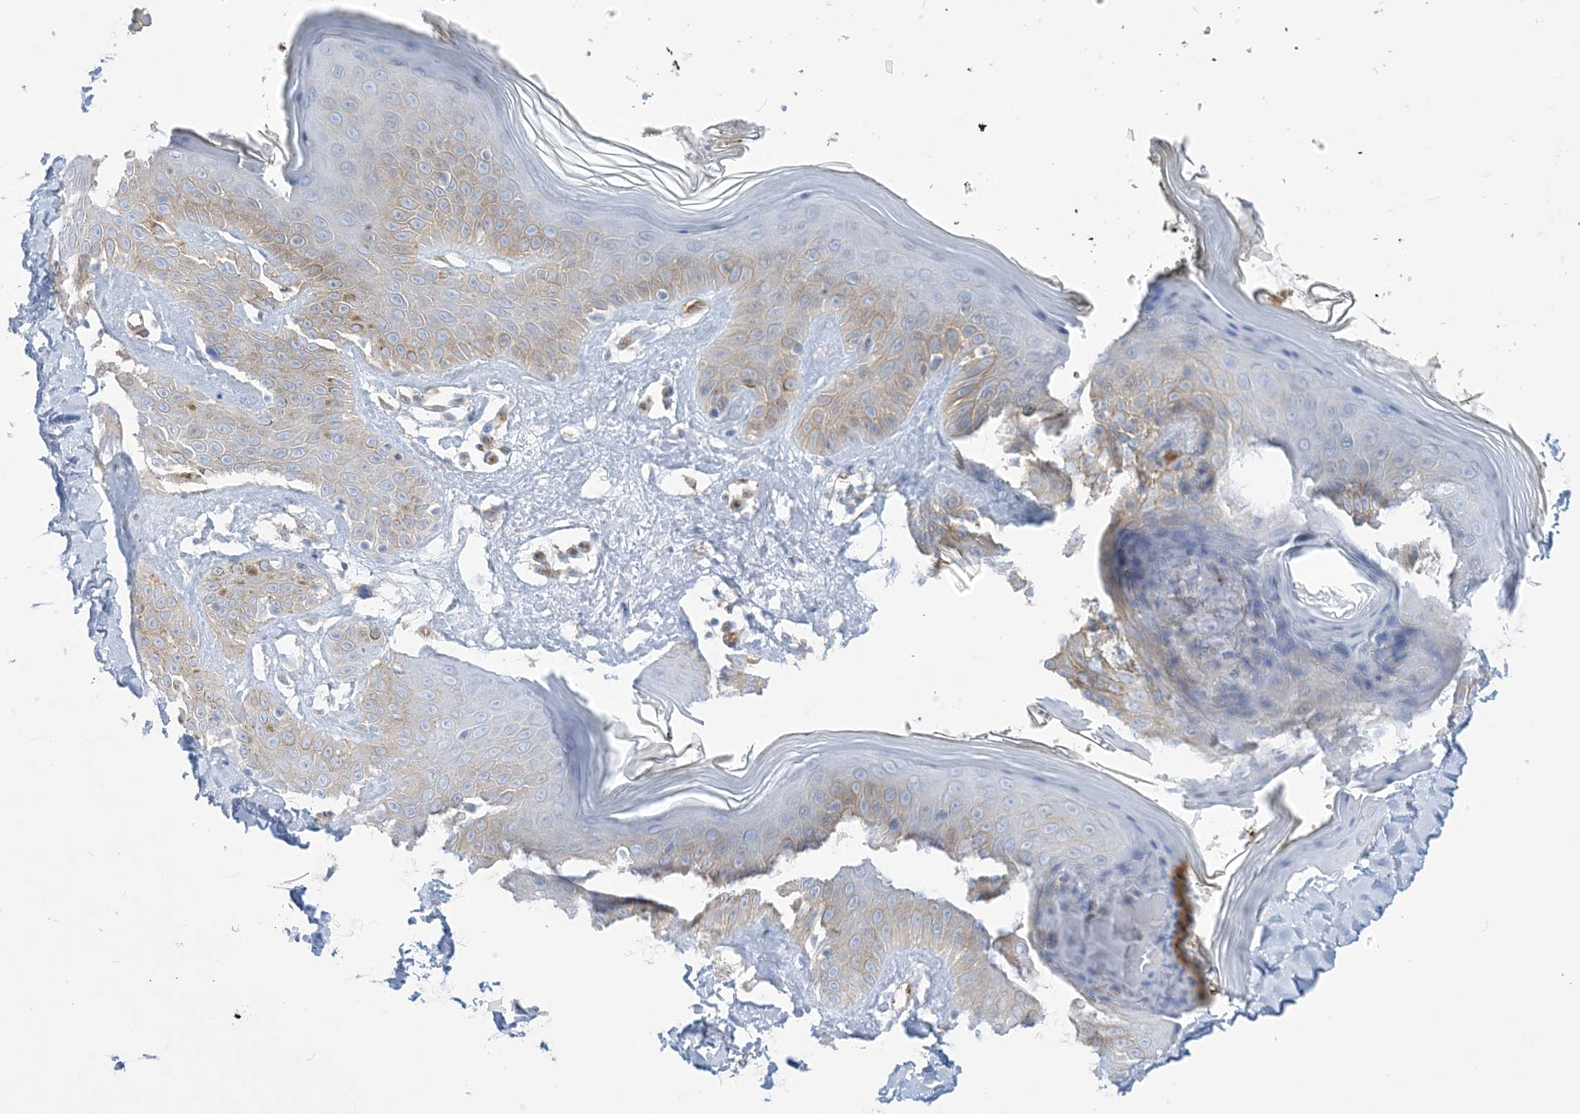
{"staining": {"intensity": "negative", "quantity": "none", "location": "none"}, "tissue": "skin", "cell_type": "Fibroblasts", "image_type": "normal", "snomed": [{"axis": "morphology", "description": "Normal tissue, NOS"}, {"axis": "topography", "description": "Skin"}], "caption": "This image is of benign skin stained with IHC to label a protein in brown with the nuclei are counter-stained blue. There is no expression in fibroblasts. Nuclei are stained in blue.", "gene": "B3GNT7", "patient": {"sex": "female", "age": 64}}